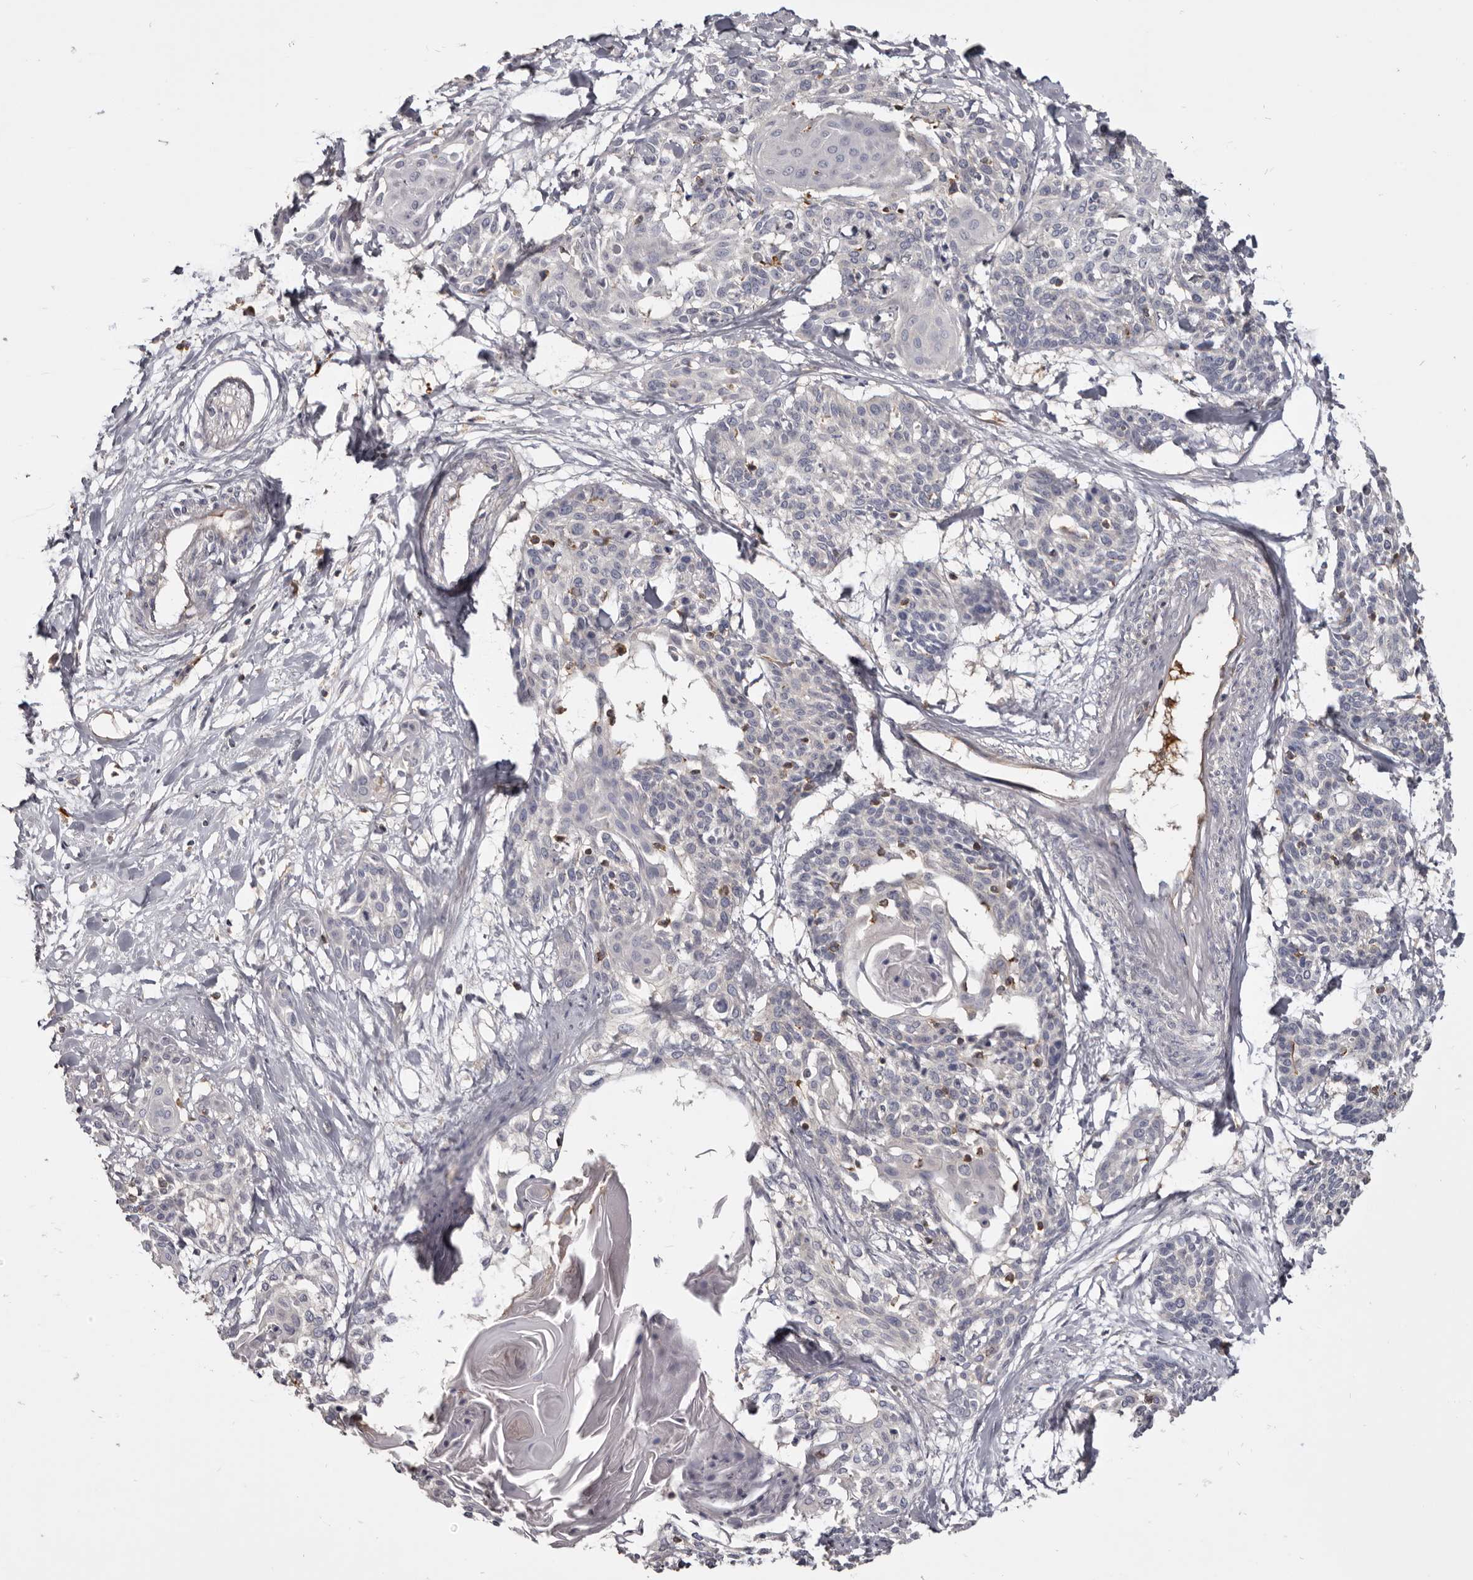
{"staining": {"intensity": "negative", "quantity": "none", "location": "none"}, "tissue": "cervical cancer", "cell_type": "Tumor cells", "image_type": "cancer", "snomed": [{"axis": "morphology", "description": "Squamous cell carcinoma, NOS"}, {"axis": "topography", "description": "Cervix"}], "caption": "Immunohistochemistry (IHC) of human cervical cancer displays no expression in tumor cells. (Brightfield microscopy of DAB immunohistochemistry at high magnification).", "gene": "CBL", "patient": {"sex": "female", "age": 57}}